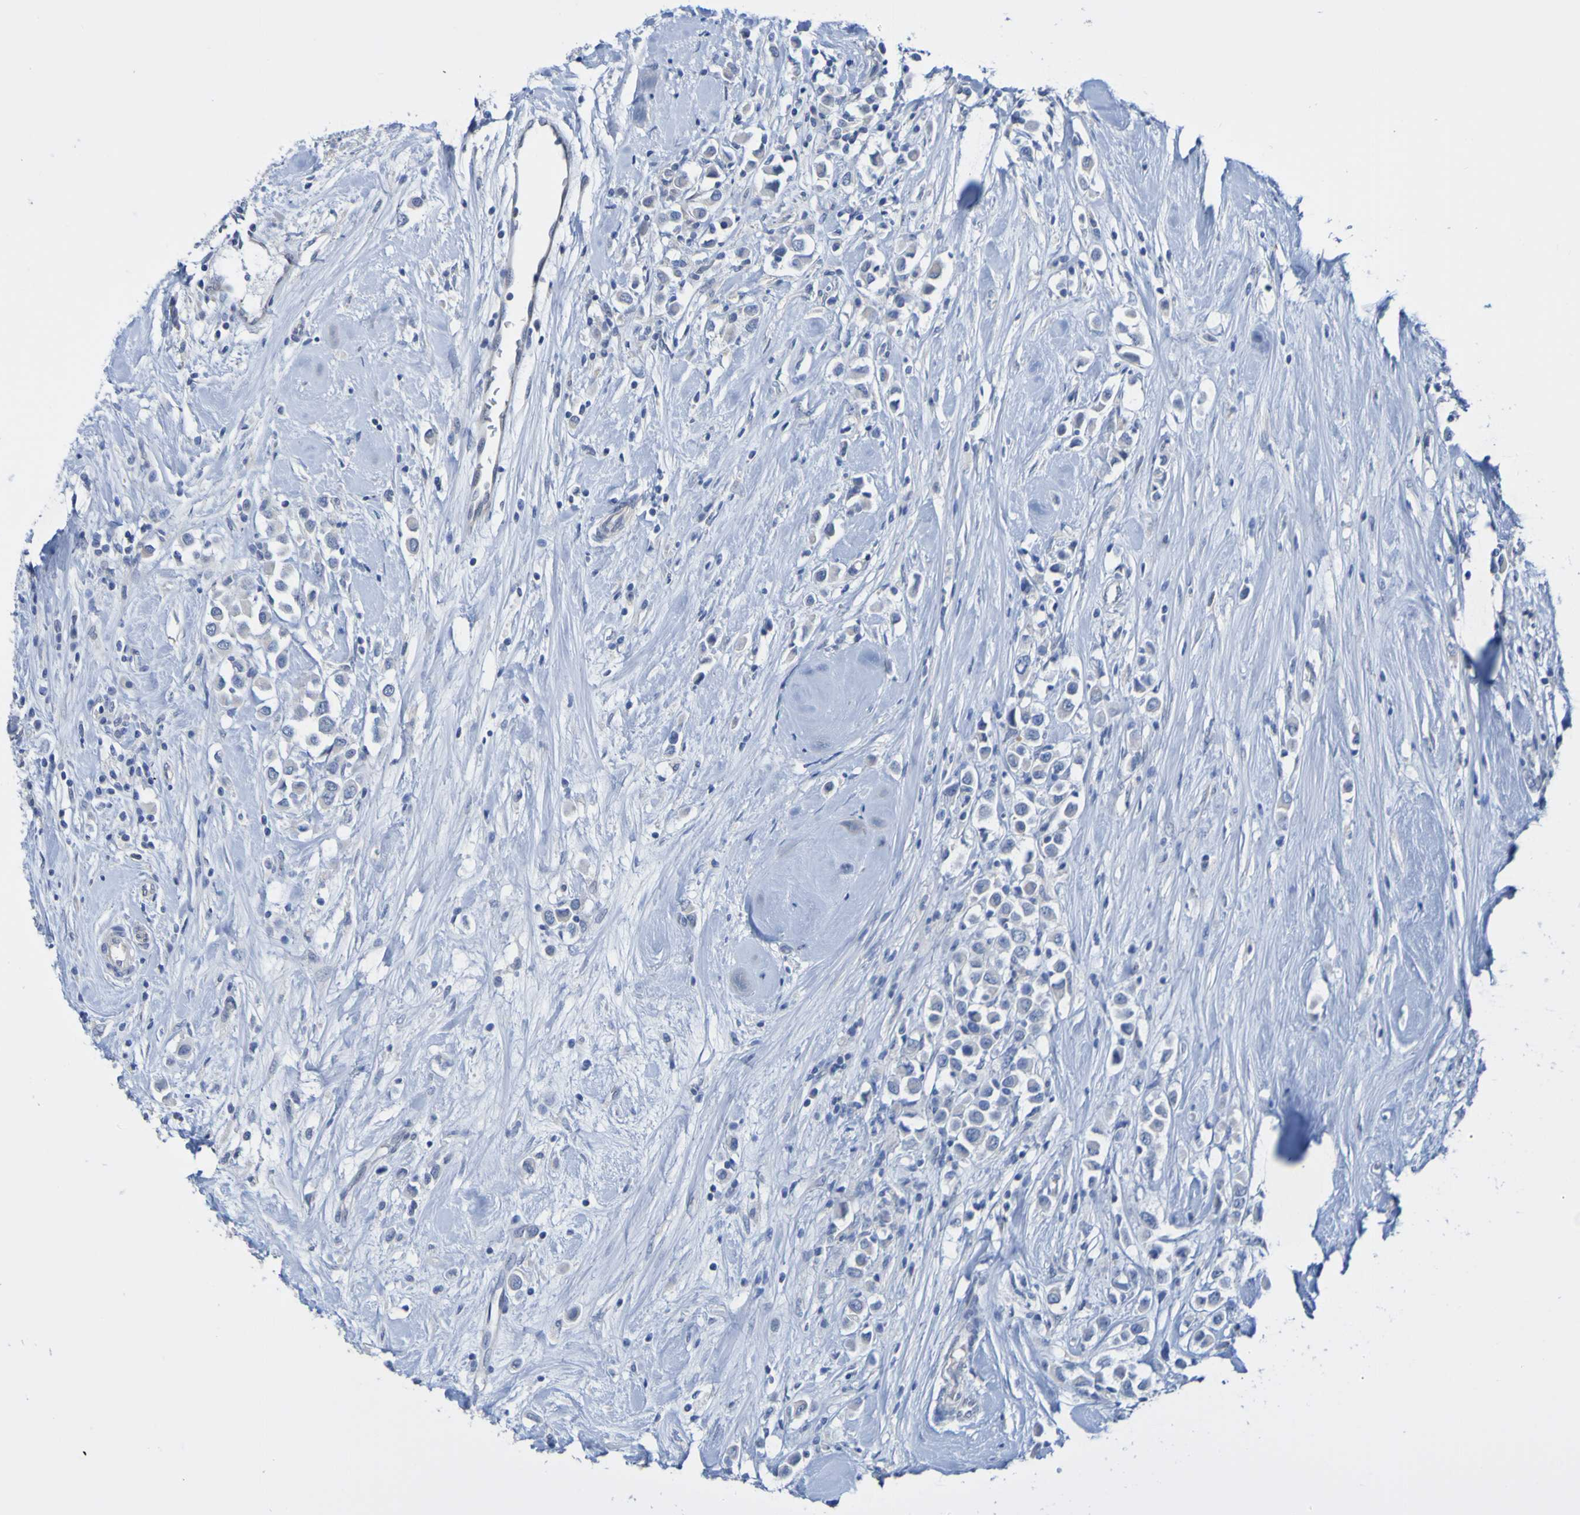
{"staining": {"intensity": "negative", "quantity": "none", "location": "none"}, "tissue": "breast cancer", "cell_type": "Tumor cells", "image_type": "cancer", "snomed": [{"axis": "morphology", "description": "Duct carcinoma"}, {"axis": "topography", "description": "Breast"}], "caption": "The immunohistochemistry (IHC) micrograph has no significant positivity in tumor cells of breast cancer (infiltrating ductal carcinoma) tissue.", "gene": "ACMSD", "patient": {"sex": "female", "age": 61}}